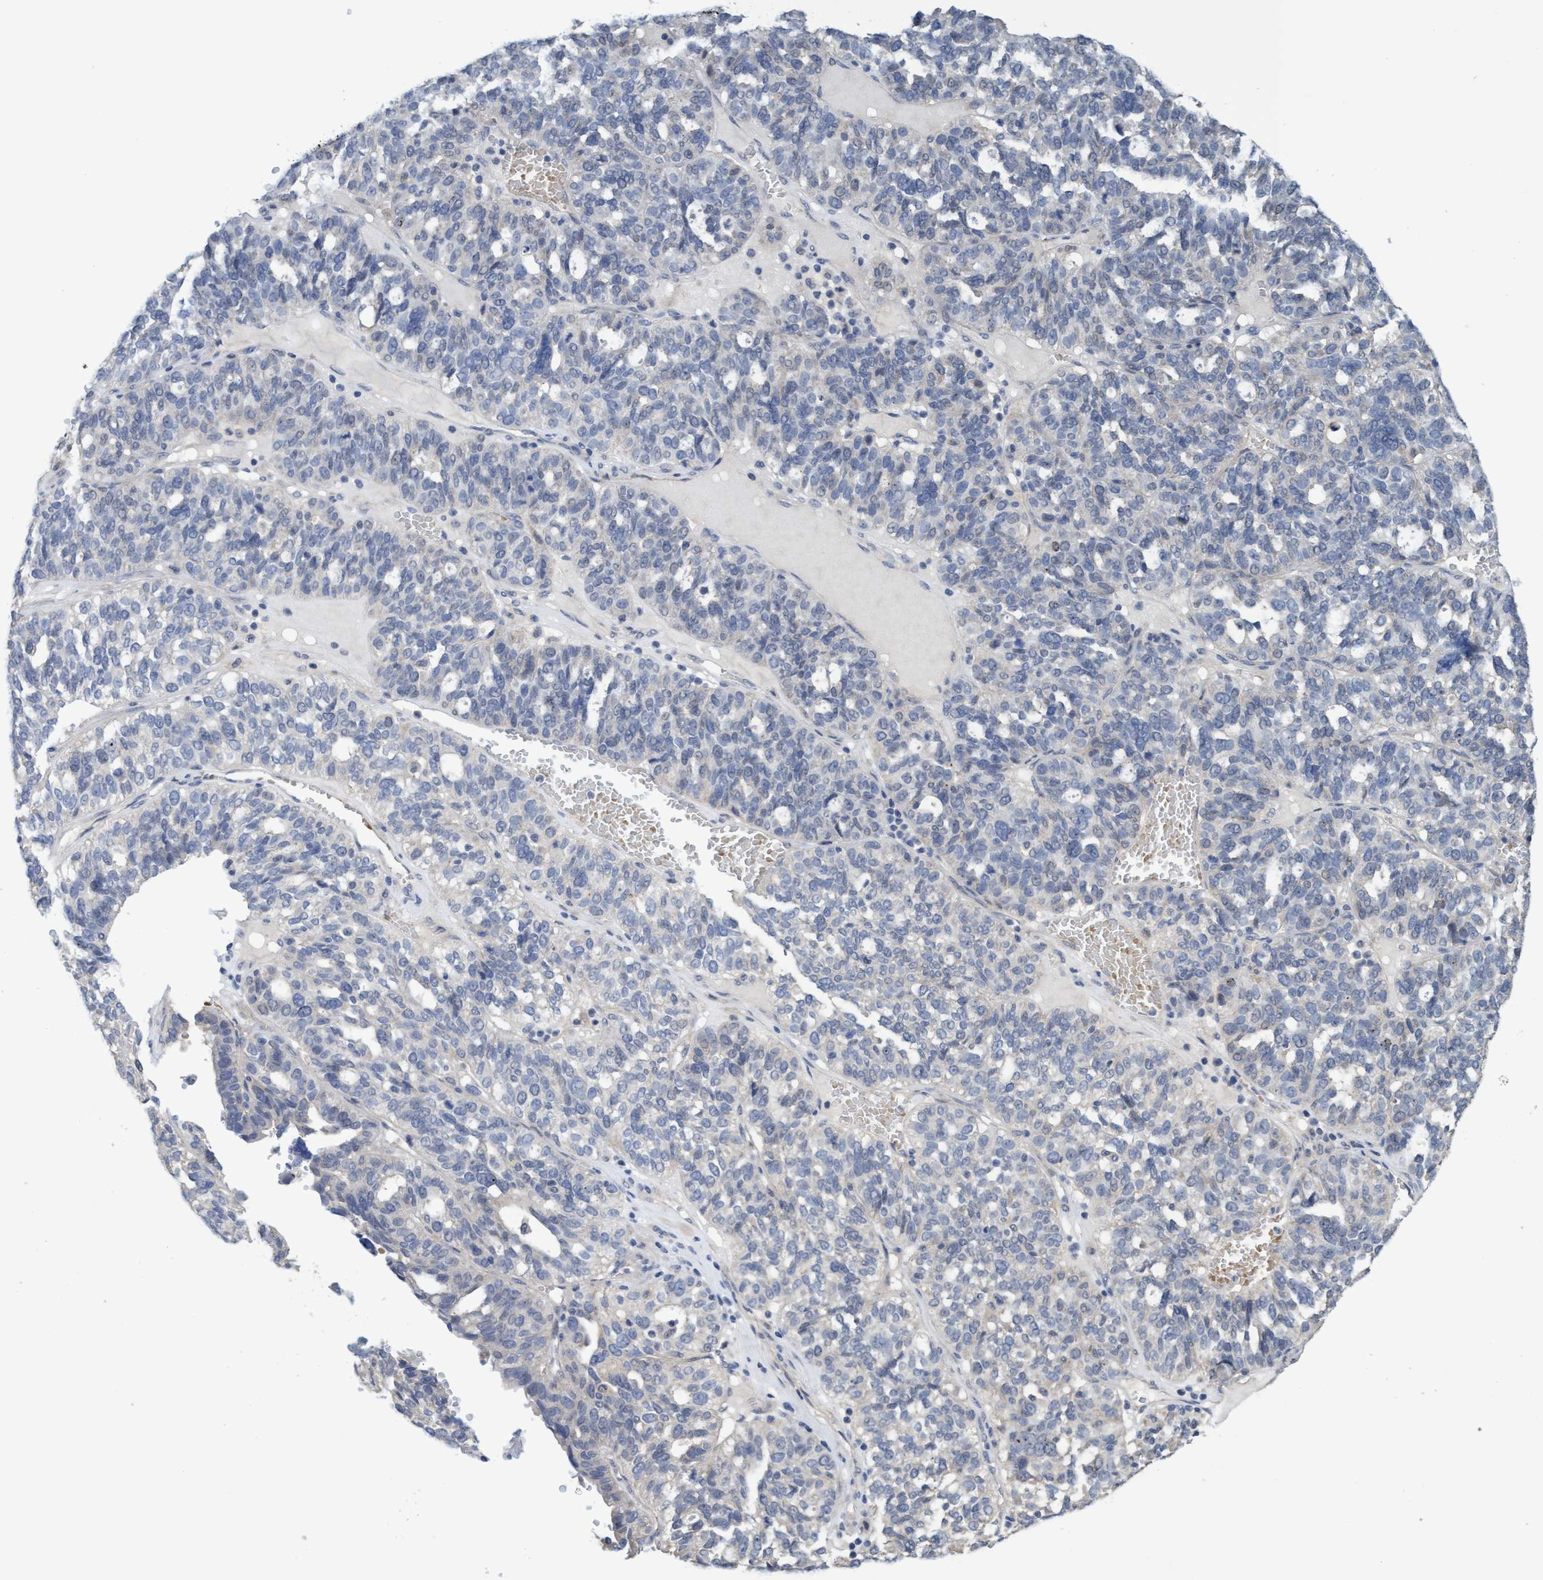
{"staining": {"intensity": "negative", "quantity": "none", "location": "none"}, "tissue": "ovarian cancer", "cell_type": "Tumor cells", "image_type": "cancer", "snomed": [{"axis": "morphology", "description": "Cystadenocarcinoma, serous, NOS"}, {"axis": "topography", "description": "Ovary"}], "caption": "DAB immunohistochemical staining of human serous cystadenocarcinoma (ovarian) displays no significant staining in tumor cells.", "gene": "SEMA4D", "patient": {"sex": "female", "age": 59}}